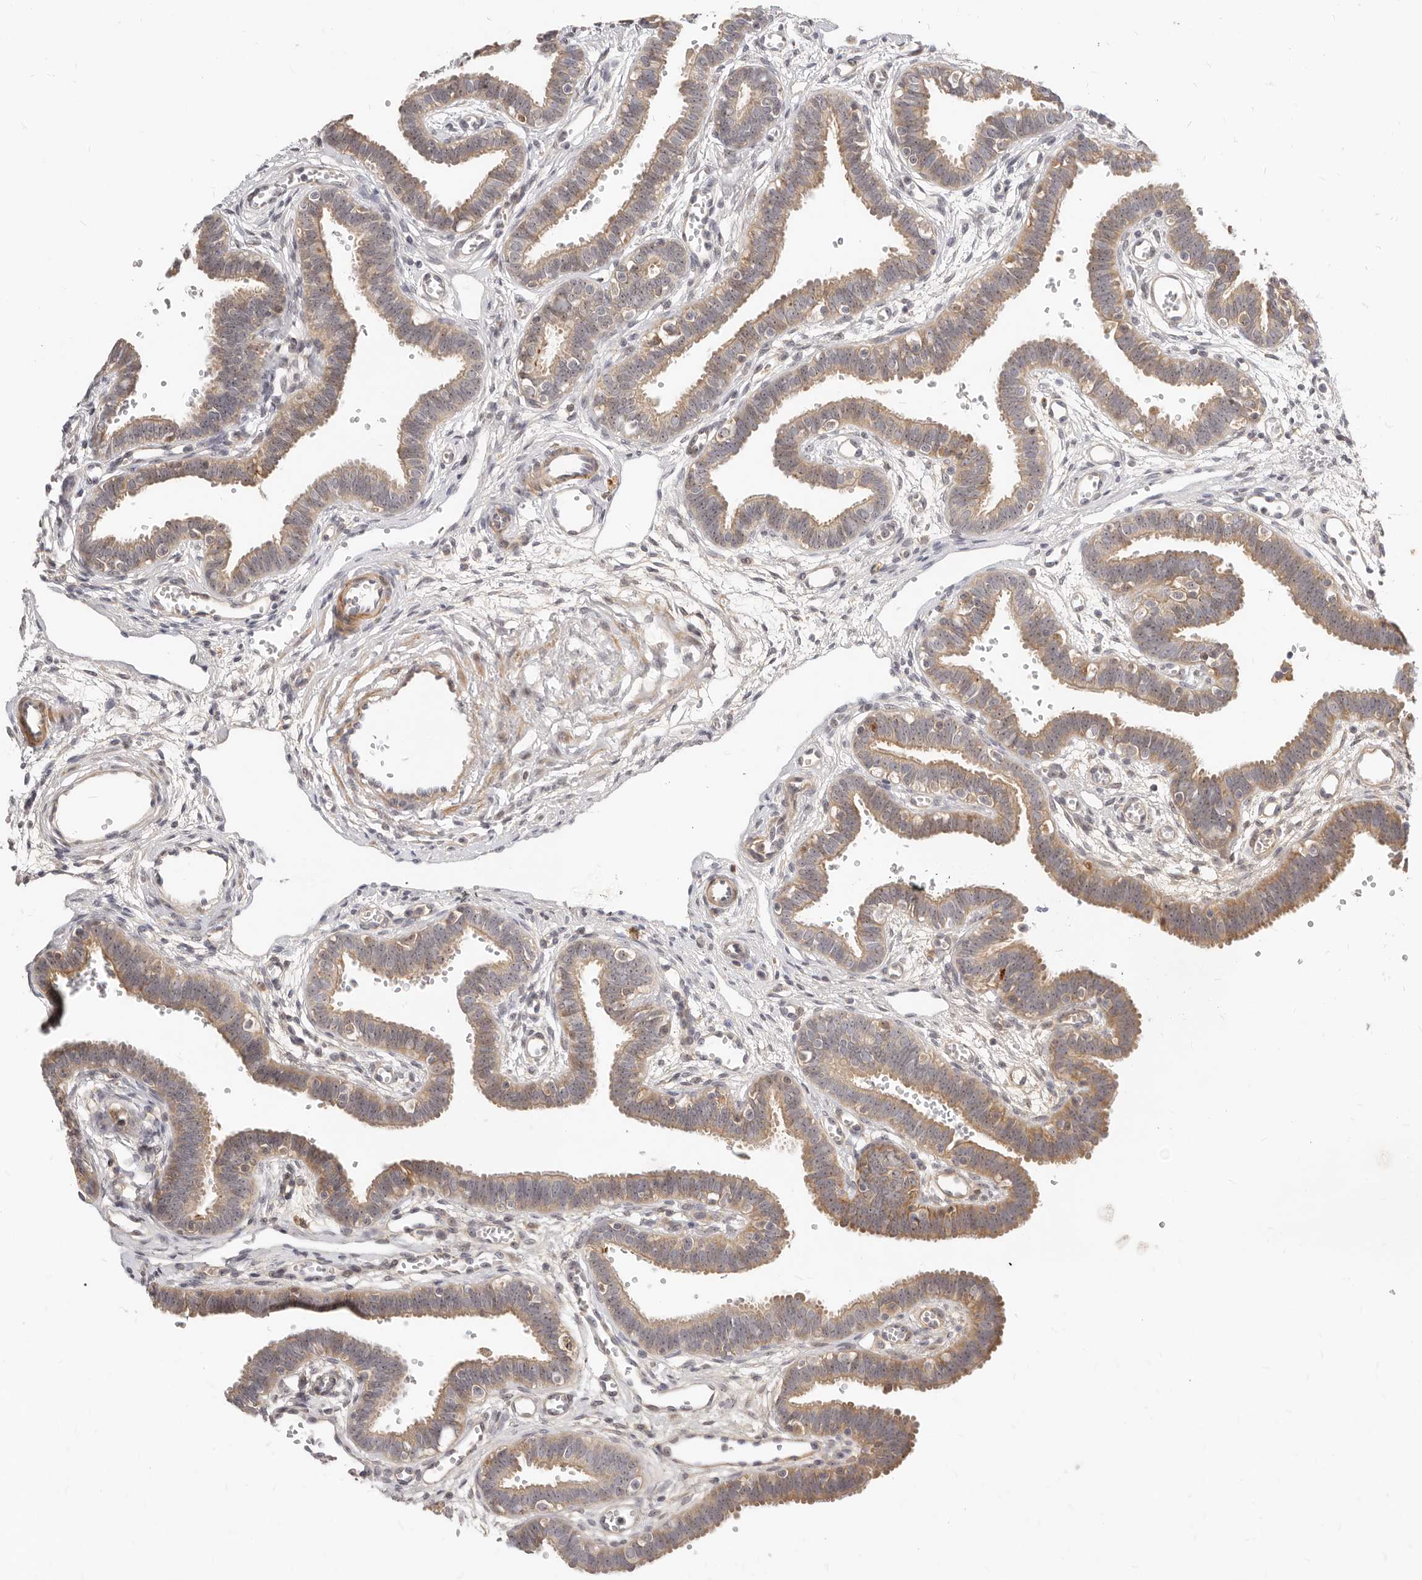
{"staining": {"intensity": "weak", "quantity": "25%-75%", "location": "cytoplasmic/membranous"}, "tissue": "fallopian tube", "cell_type": "Glandular cells", "image_type": "normal", "snomed": [{"axis": "morphology", "description": "Normal tissue, NOS"}, {"axis": "topography", "description": "Fallopian tube"}, {"axis": "topography", "description": "Placenta"}], "caption": "Protein positivity by immunohistochemistry (IHC) reveals weak cytoplasmic/membranous staining in about 25%-75% of glandular cells in benign fallopian tube.", "gene": "MICALL2", "patient": {"sex": "female", "age": 32}}